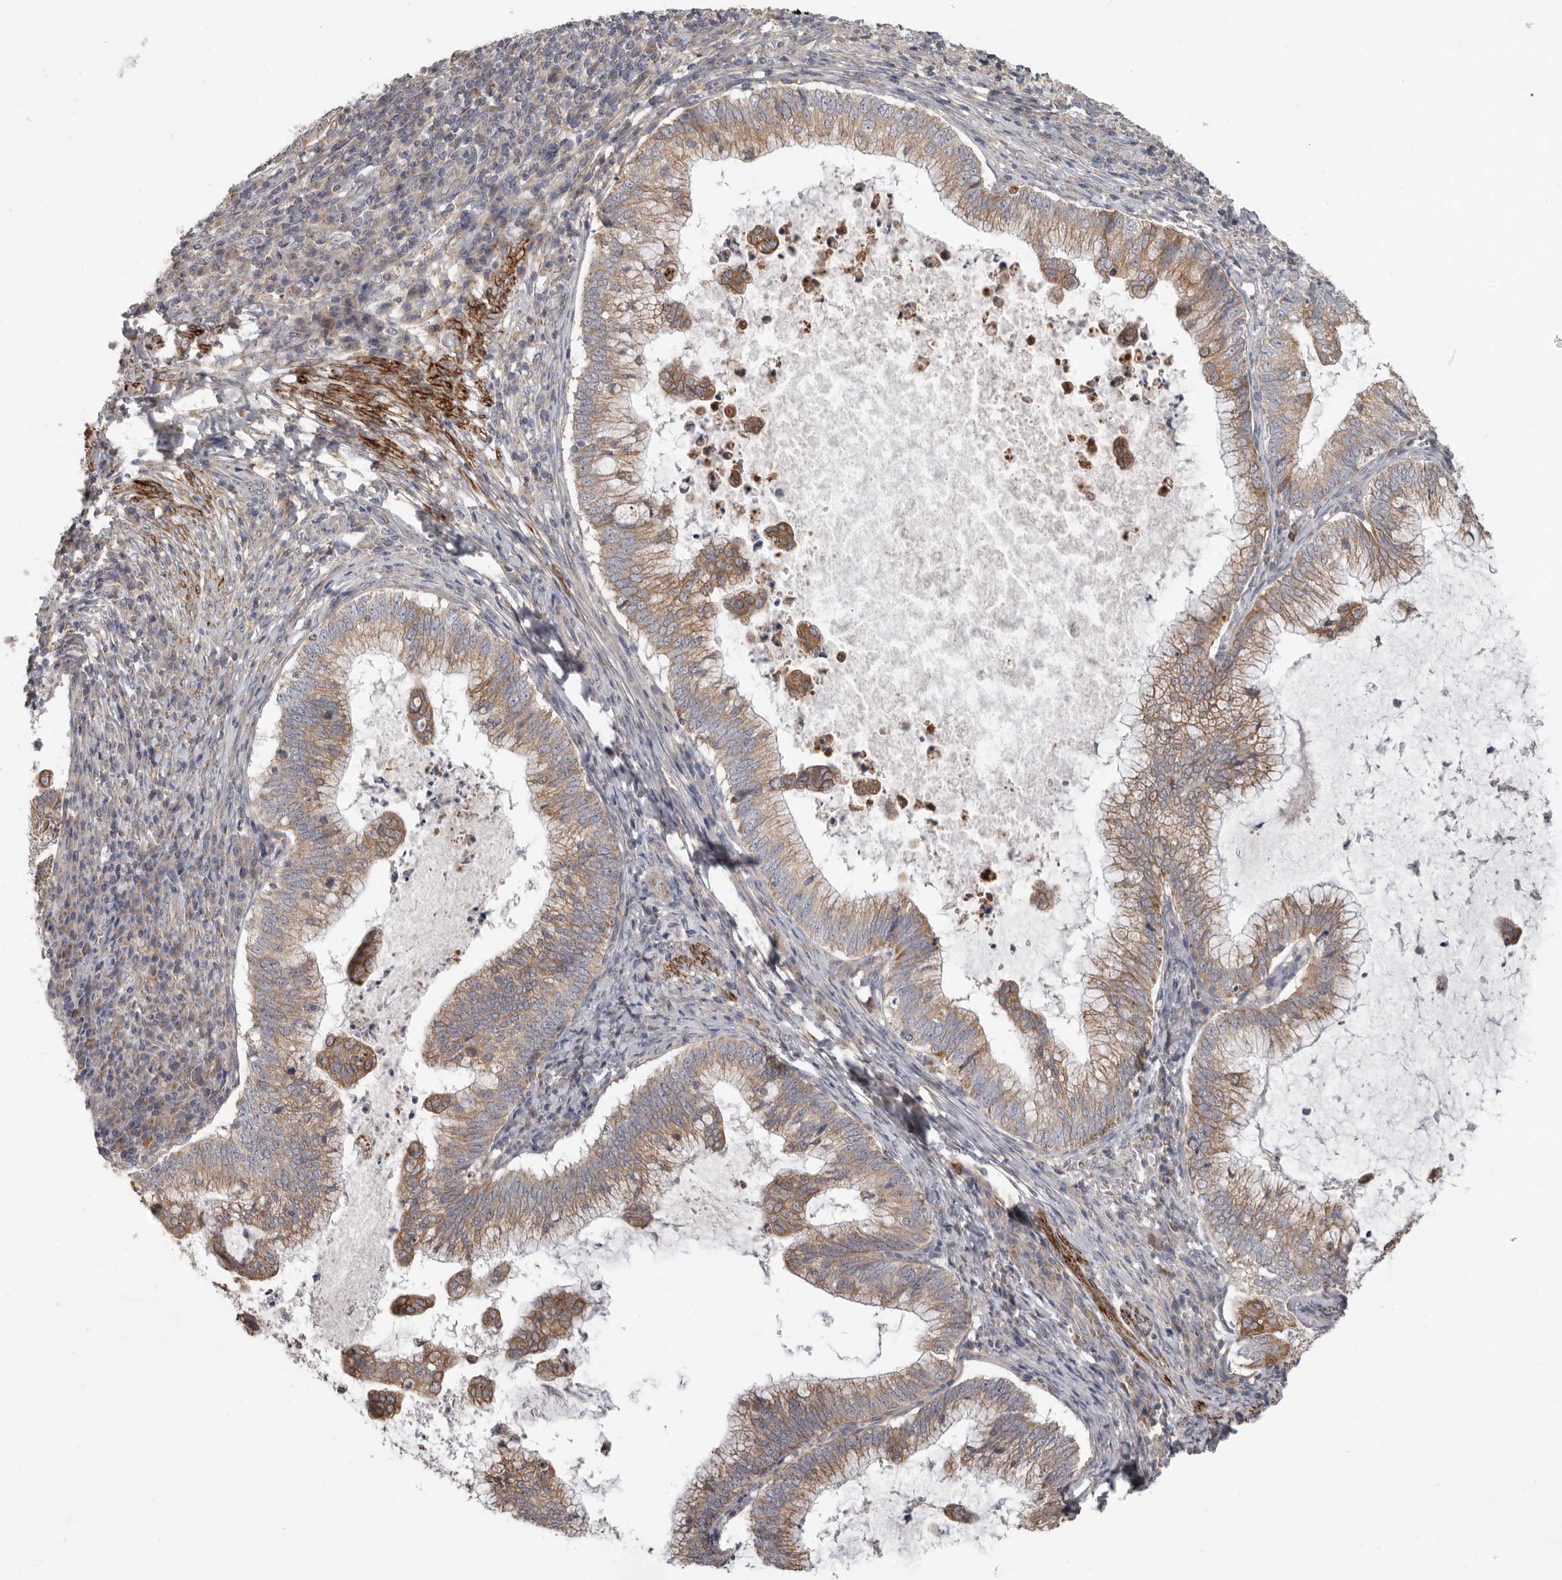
{"staining": {"intensity": "moderate", "quantity": ">75%", "location": "cytoplasmic/membranous"}, "tissue": "cervical cancer", "cell_type": "Tumor cells", "image_type": "cancer", "snomed": [{"axis": "morphology", "description": "Adenocarcinoma, NOS"}, {"axis": "topography", "description": "Cervix"}], "caption": "Protein staining of cervical cancer (adenocarcinoma) tissue exhibits moderate cytoplasmic/membranous expression in approximately >75% of tumor cells.", "gene": "UNK", "patient": {"sex": "female", "age": 36}}